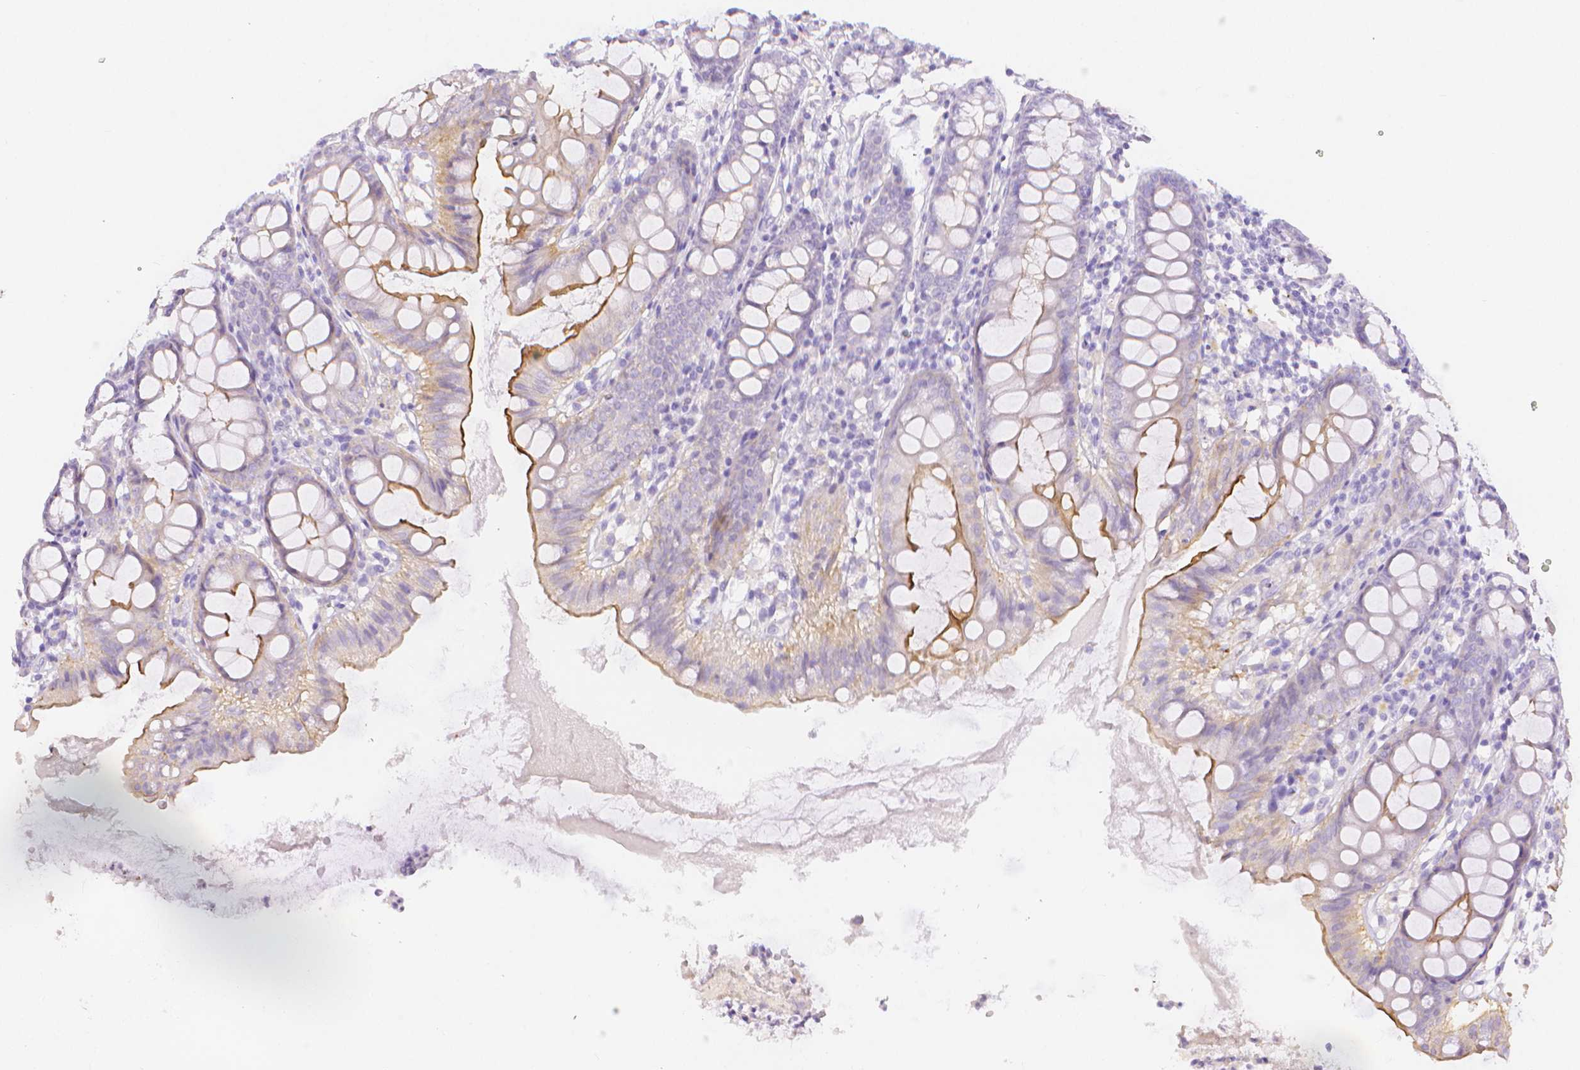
{"staining": {"intensity": "moderate", "quantity": "<25%", "location": "cytoplasmic/membranous"}, "tissue": "colon", "cell_type": "Glandular cells", "image_type": "normal", "snomed": [{"axis": "morphology", "description": "Normal tissue, NOS"}, {"axis": "topography", "description": "Colon"}], "caption": "This photomicrograph demonstrates IHC staining of benign colon, with low moderate cytoplasmic/membranous positivity in approximately <25% of glandular cells.", "gene": "SLC27A5", "patient": {"sex": "female", "age": 84}}